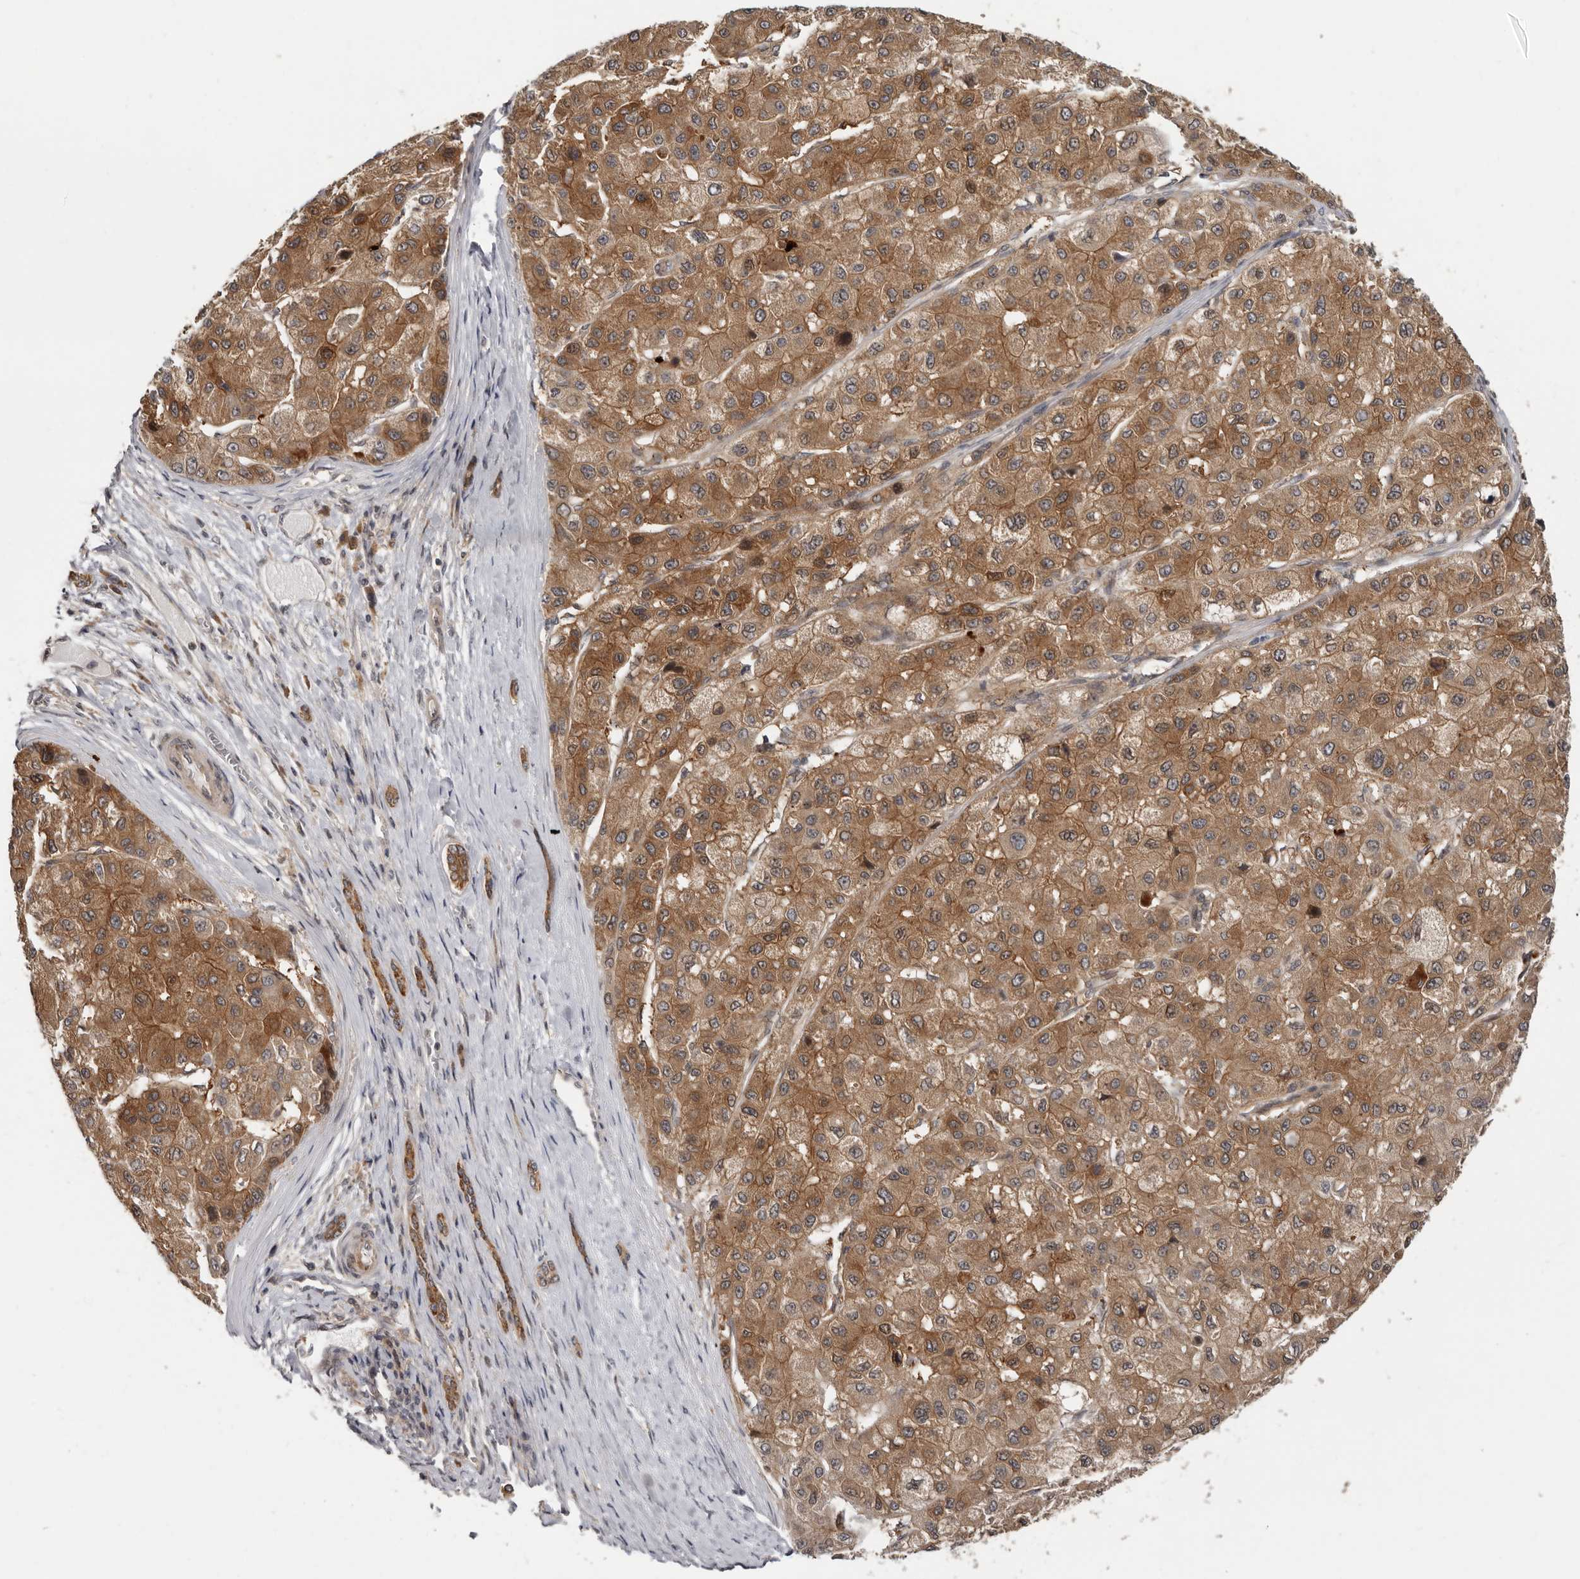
{"staining": {"intensity": "moderate", "quantity": ">75%", "location": "cytoplasmic/membranous"}, "tissue": "liver cancer", "cell_type": "Tumor cells", "image_type": "cancer", "snomed": [{"axis": "morphology", "description": "Carcinoma, Hepatocellular, NOS"}, {"axis": "topography", "description": "Liver"}], "caption": "Protein expression by immunohistochemistry exhibits moderate cytoplasmic/membranous positivity in about >75% of tumor cells in liver cancer. (DAB IHC, brown staining for protein, blue staining for nuclei).", "gene": "BAD", "patient": {"sex": "male", "age": 80}}